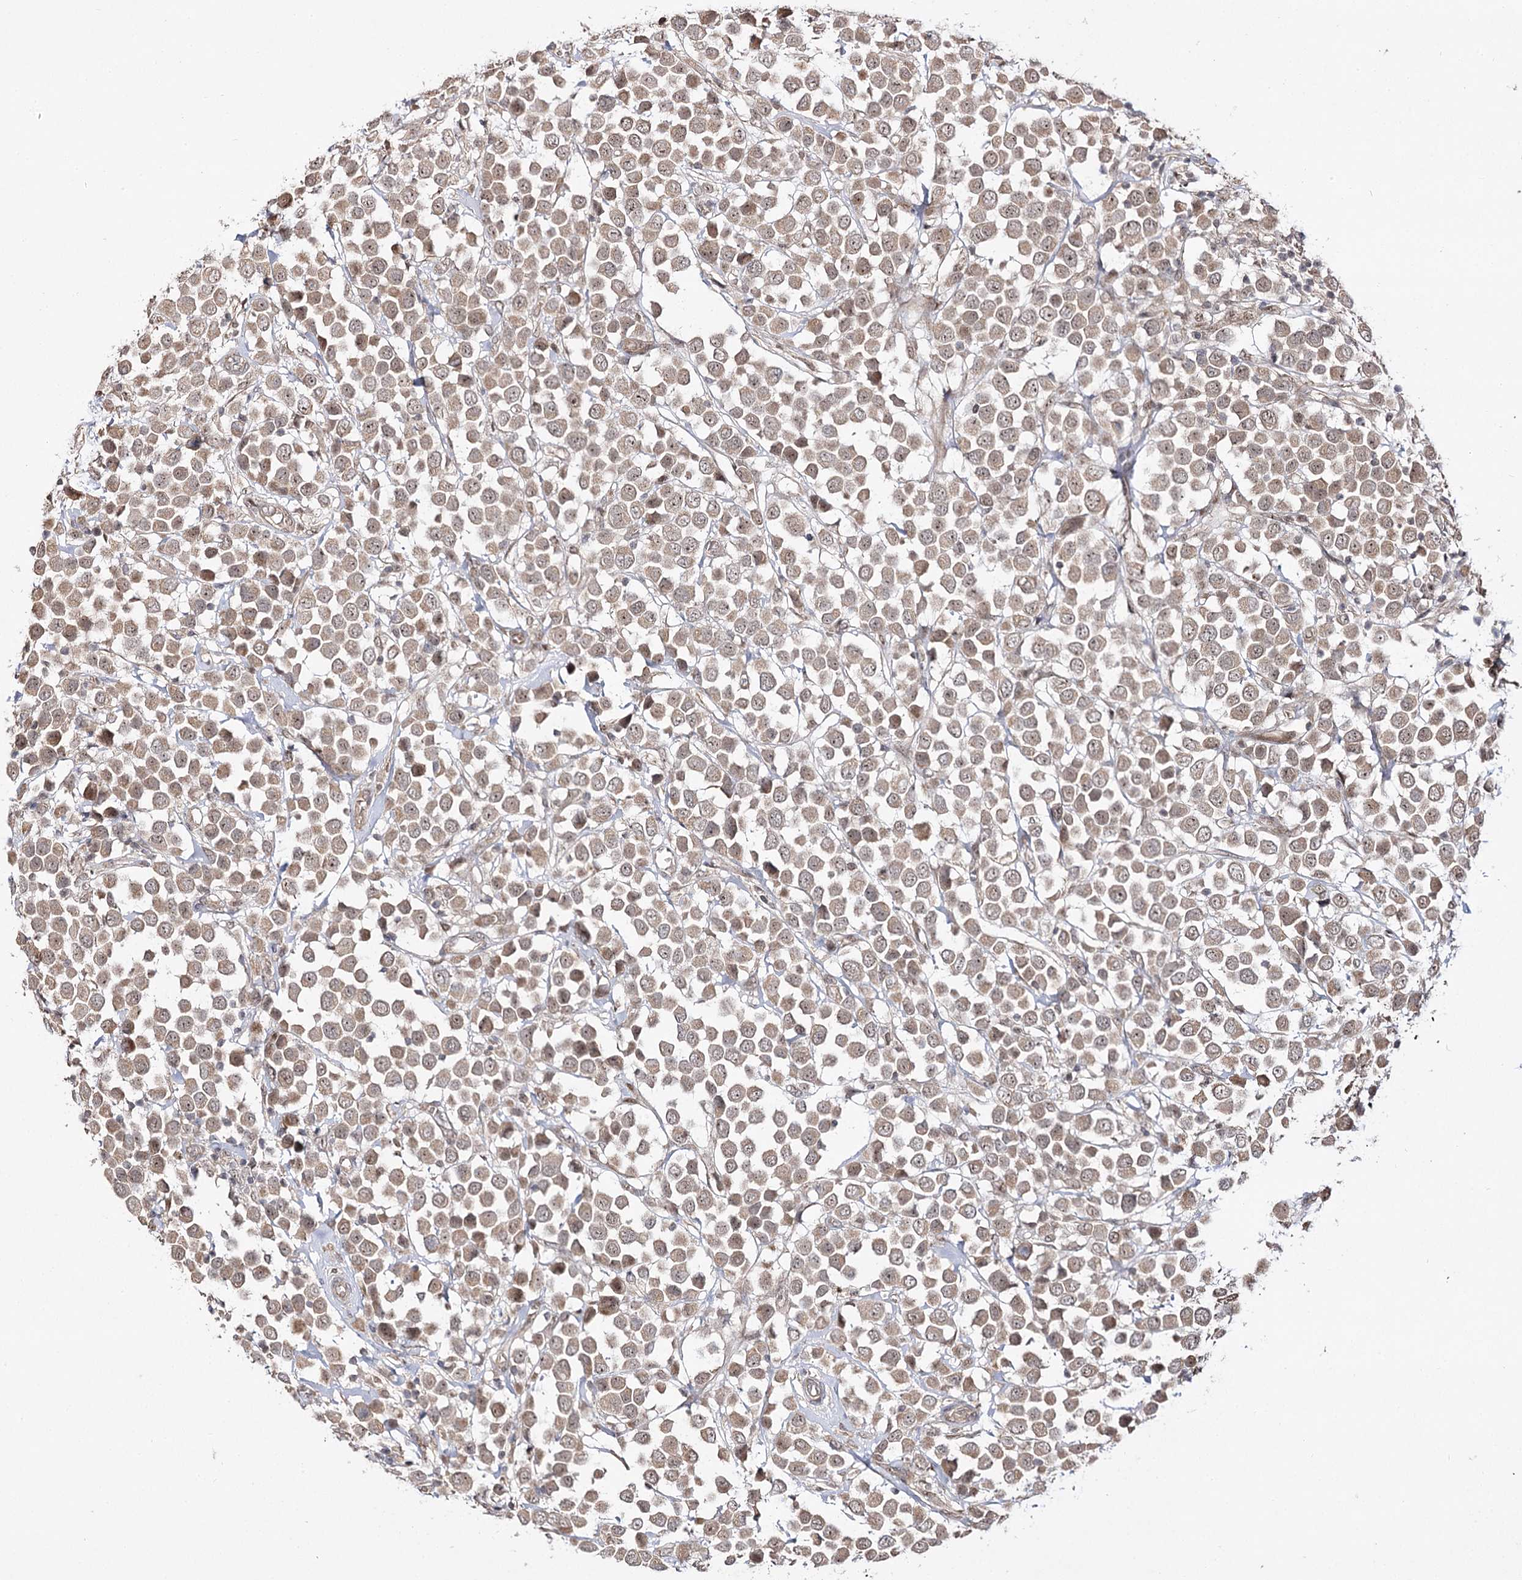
{"staining": {"intensity": "moderate", "quantity": ">75%", "location": "cytoplasmic/membranous,nuclear"}, "tissue": "breast cancer", "cell_type": "Tumor cells", "image_type": "cancer", "snomed": [{"axis": "morphology", "description": "Duct carcinoma"}, {"axis": "topography", "description": "Breast"}], "caption": "Tumor cells exhibit medium levels of moderate cytoplasmic/membranous and nuclear staining in about >75% of cells in breast cancer. (DAB IHC with brightfield microscopy, high magnification).", "gene": "RRP9", "patient": {"sex": "female", "age": 61}}